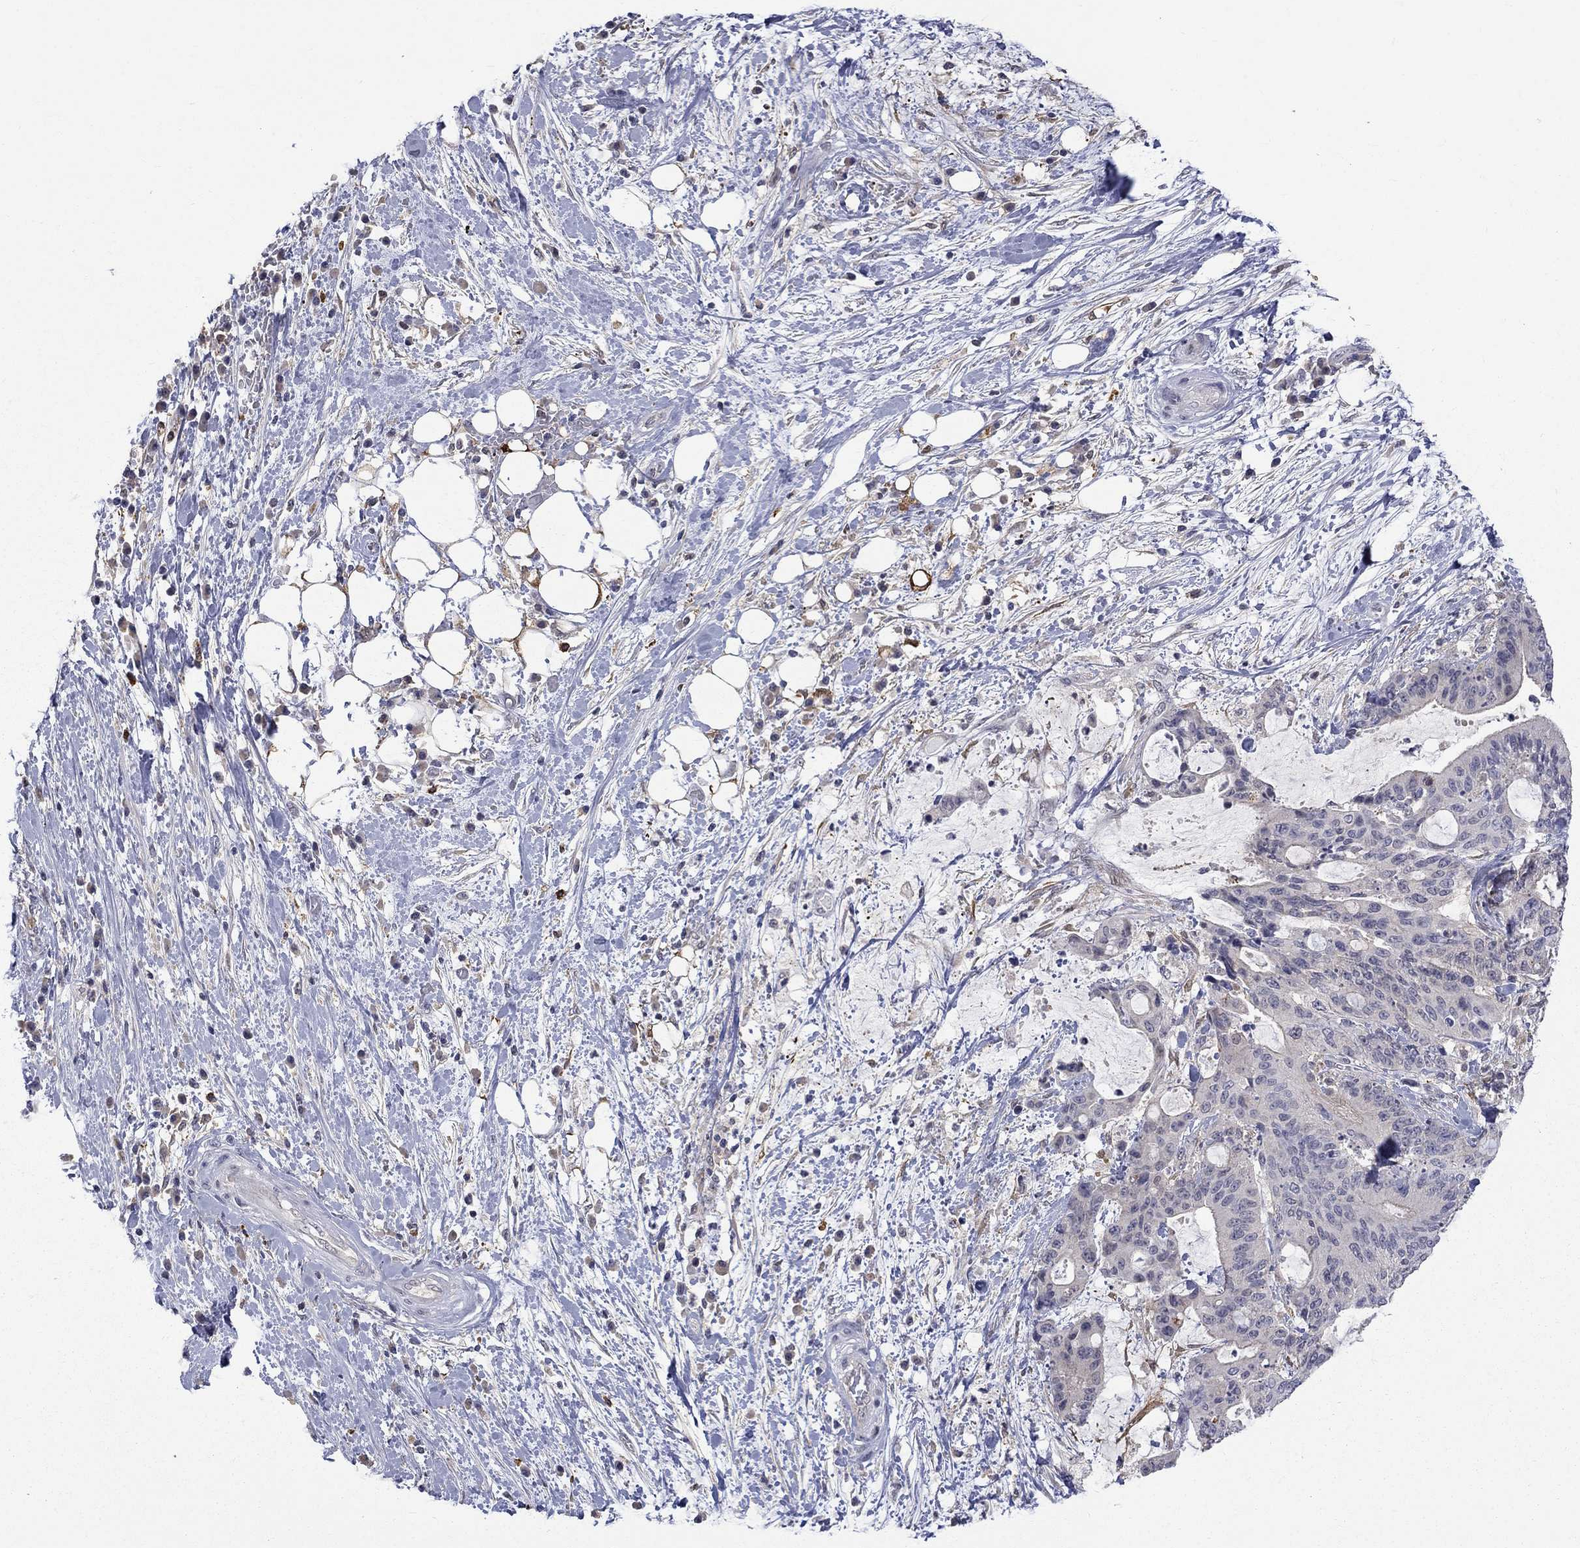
{"staining": {"intensity": "negative", "quantity": "none", "location": "none"}, "tissue": "liver cancer", "cell_type": "Tumor cells", "image_type": "cancer", "snomed": [{"axis": "morphology", "description": "Cholangiocarcinoma"}, {"axis": "topography", "description": "Liver"}], "caption": "DAB immunohistochemical staining of liver cancer reveals no significant staining in tumor cells.", "gene": "PCBP3", "patient": {"sex": "female", "age": 73}}